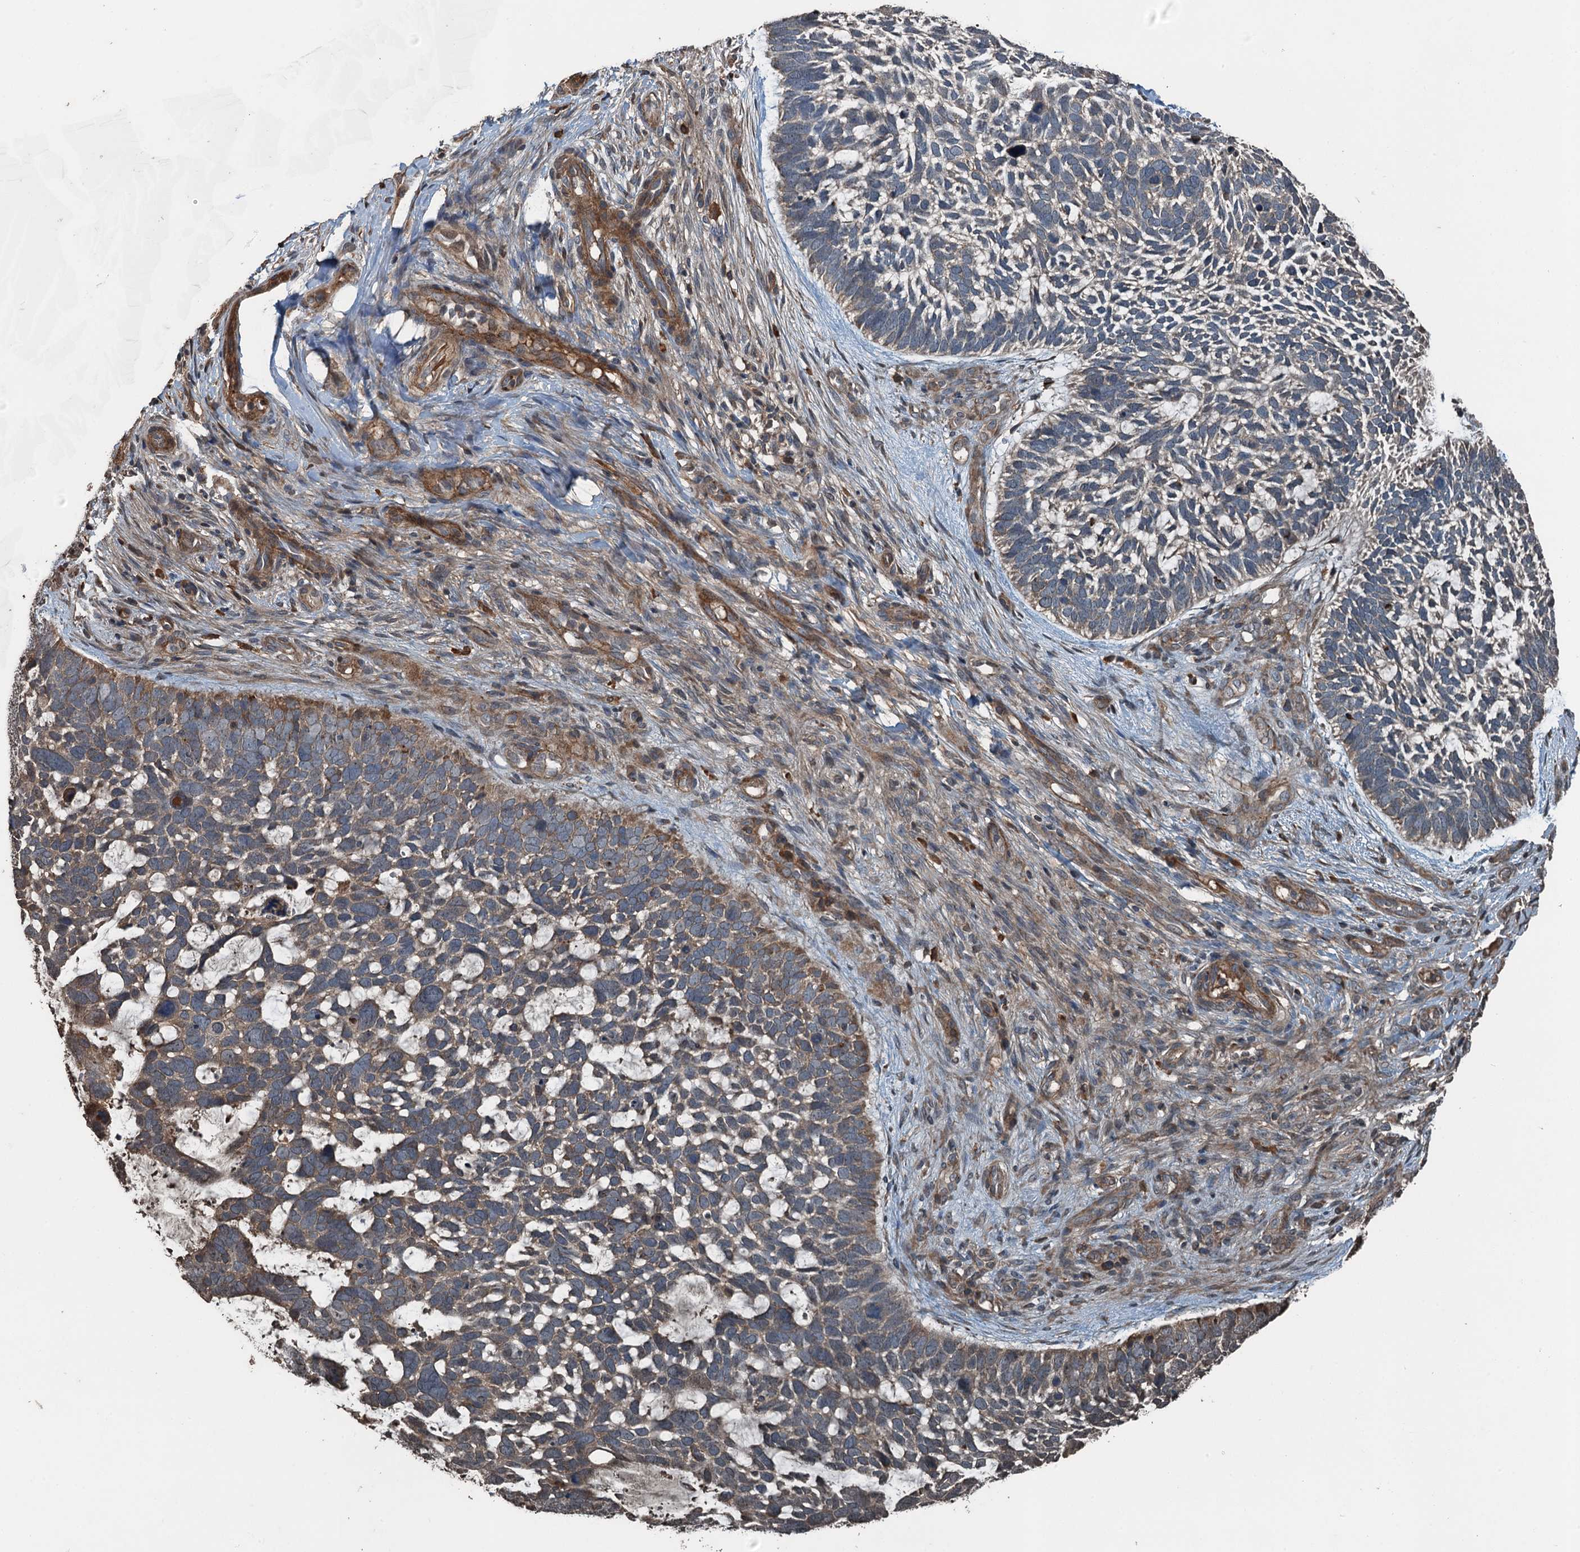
{"staining": {"intensity": "weak", "quantity": "<25%", "location": "cytoplasmic/membranous"}, "tissue": "skin cancer", "cell_type": "Tumor cells", "image_type": "cancer", "snomed": [{"axis": "morphology", "description": "Basal cell carcinoma"}, {"axis": "topography", "description": "Skin"}], "caption": "This is an immunohistochemistry (IHC) photomicrograph of human basal cell carcinoma (skin). There is no expression in tumor cells.", "gene": "TCTN1", "patient": {"sex": "male", "age": 88}}